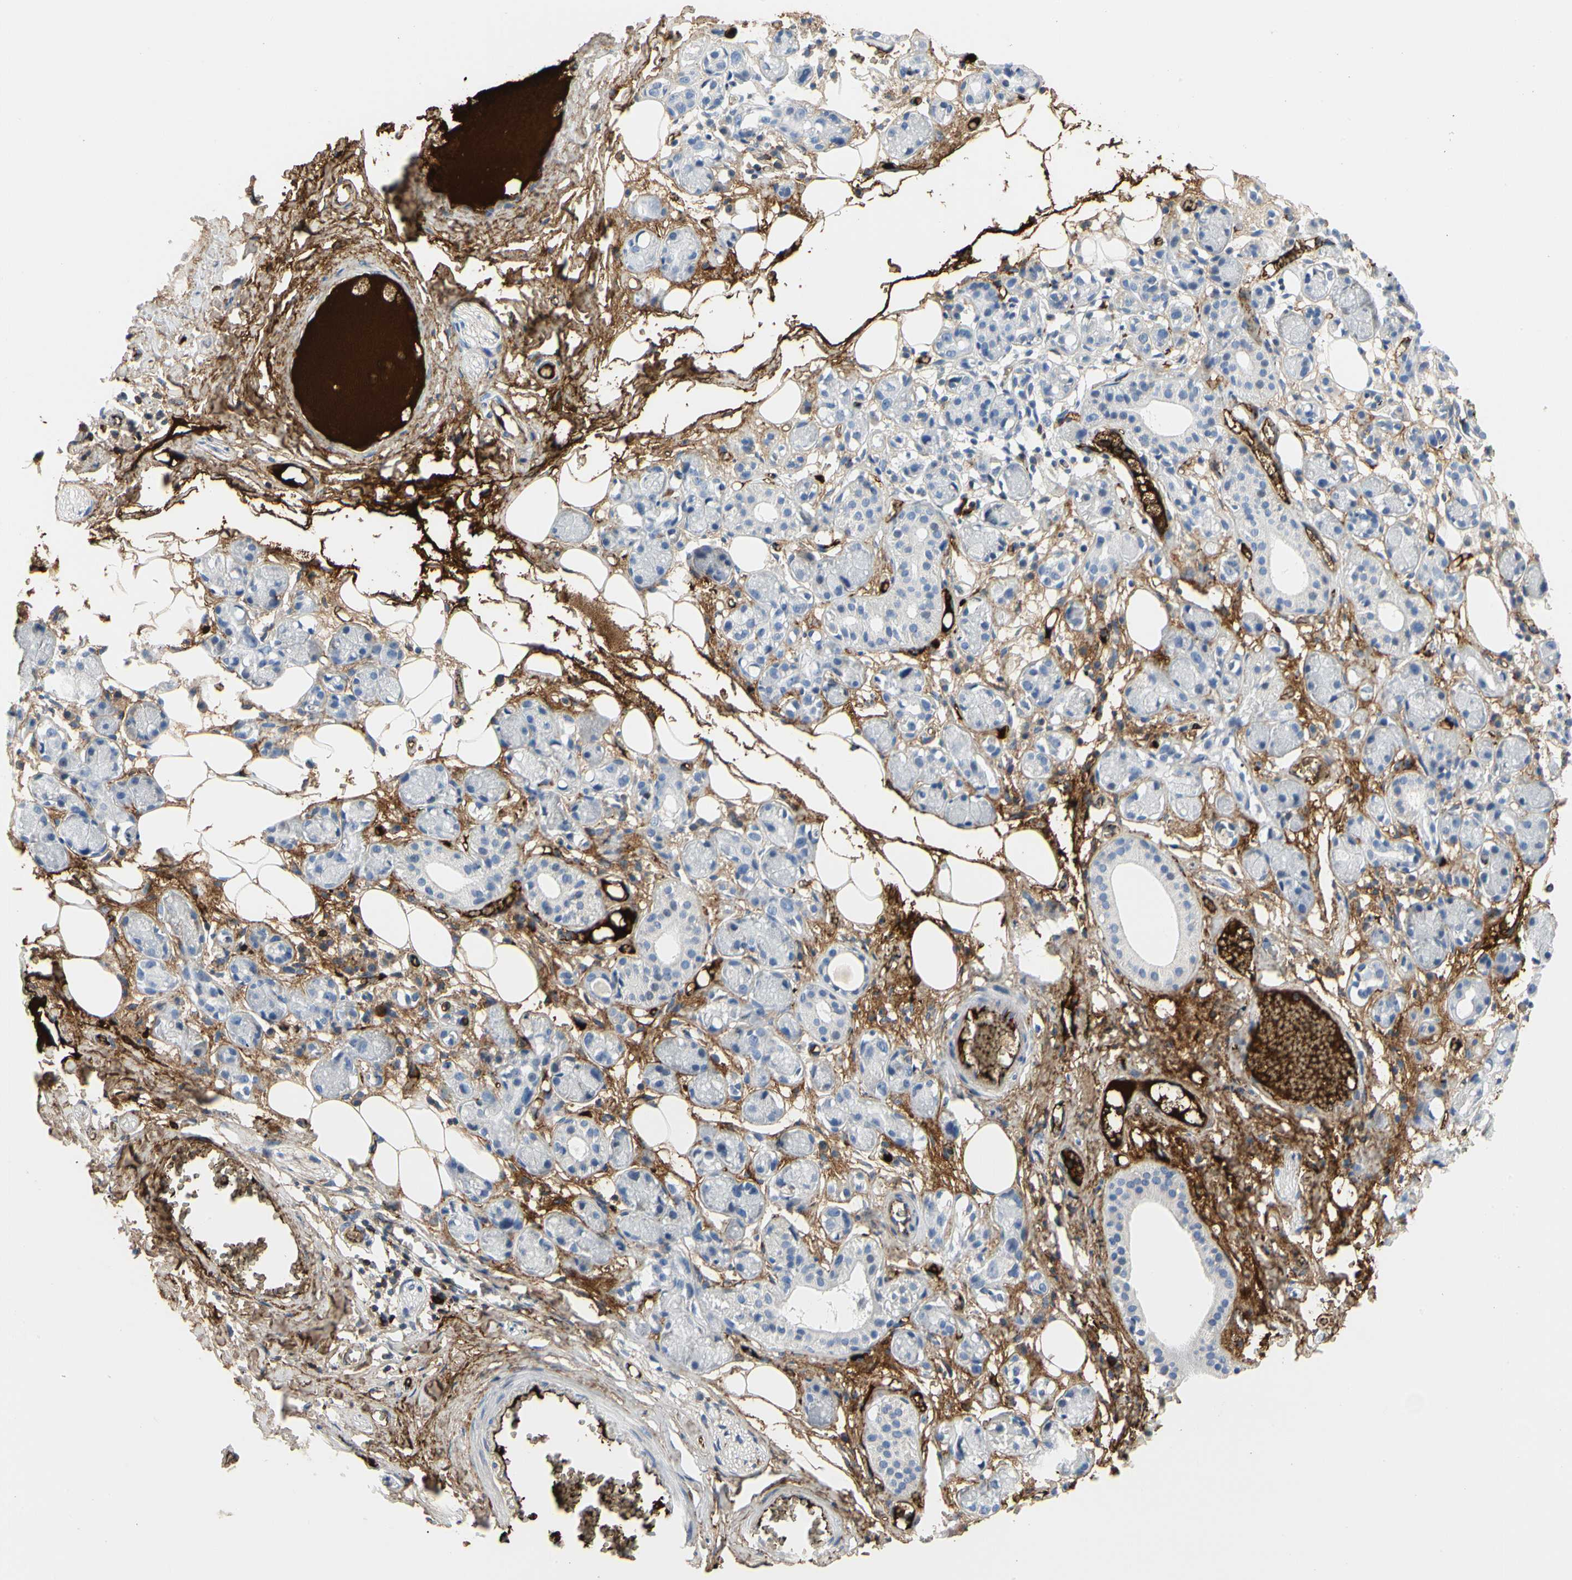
{"staining": {"intensity": "moderate", "quantity": ">75%", "location": "cytoplasmic/membranous"}, "tissue": "adipose tissue", "cell_type": "Adipocytes", "image_type": "normal", "snomed": [{"axis": "morphology", "description": "Normal tissue, NOS"}, {"axis": "morphology", "description": "Inflammation, NOS"}, {"axis": "topography", "description": "Vascular tissue"}, {"axis": "topography", "description": "Salivary gland"}], "caption": "Normal adipose tissue reveals moderate cytoplasmic/membranous expression in about >75% of adipocytes (Stains: DAB (3,3'-diaminobenzidine) in brown, nuclei in blue, Microscopy: brightfield microscopy at high magnification)..", "gene": "FGB", "patient": {"sex": "female", "age": 75}}